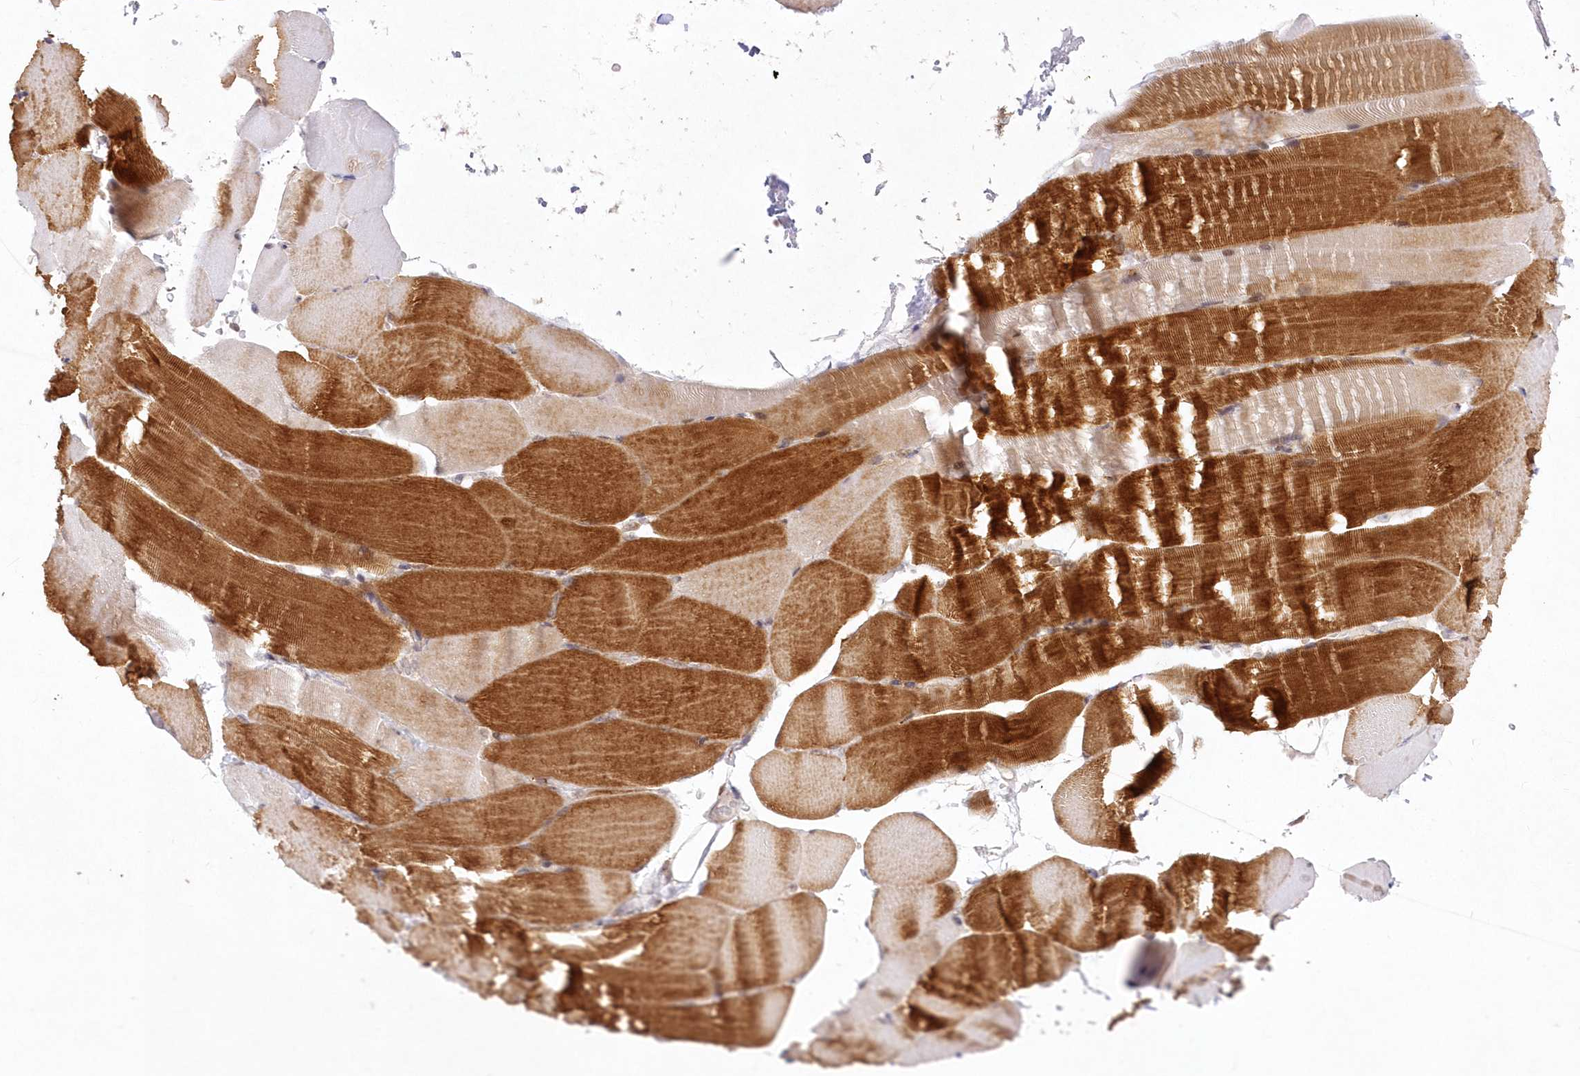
{"staining": {"intensity": "moderate", "quantity": "25%-75%", "location": "cytoplasmic/membranous"}, "tissue": "skeletal muscle", "cell_type": "Myocytes", "image_type": "normal", "snomed": [{"axis": "morphology", "description": "Normal tissue, NOS"}, {"axis": "topography", "description": "Skeletal muscle"}, {"axis": "topography", "description": "Parathyroid gland"}], "caption": "About 25%-75% of myocytes in unremarkable skeletal muscle demonstrate moderate cytoplasmic/membranous protein expression as visualized by brown immunohistochemical staining.", "gene": "LDB1", "patient": {"sex": "female", "age": 37}}